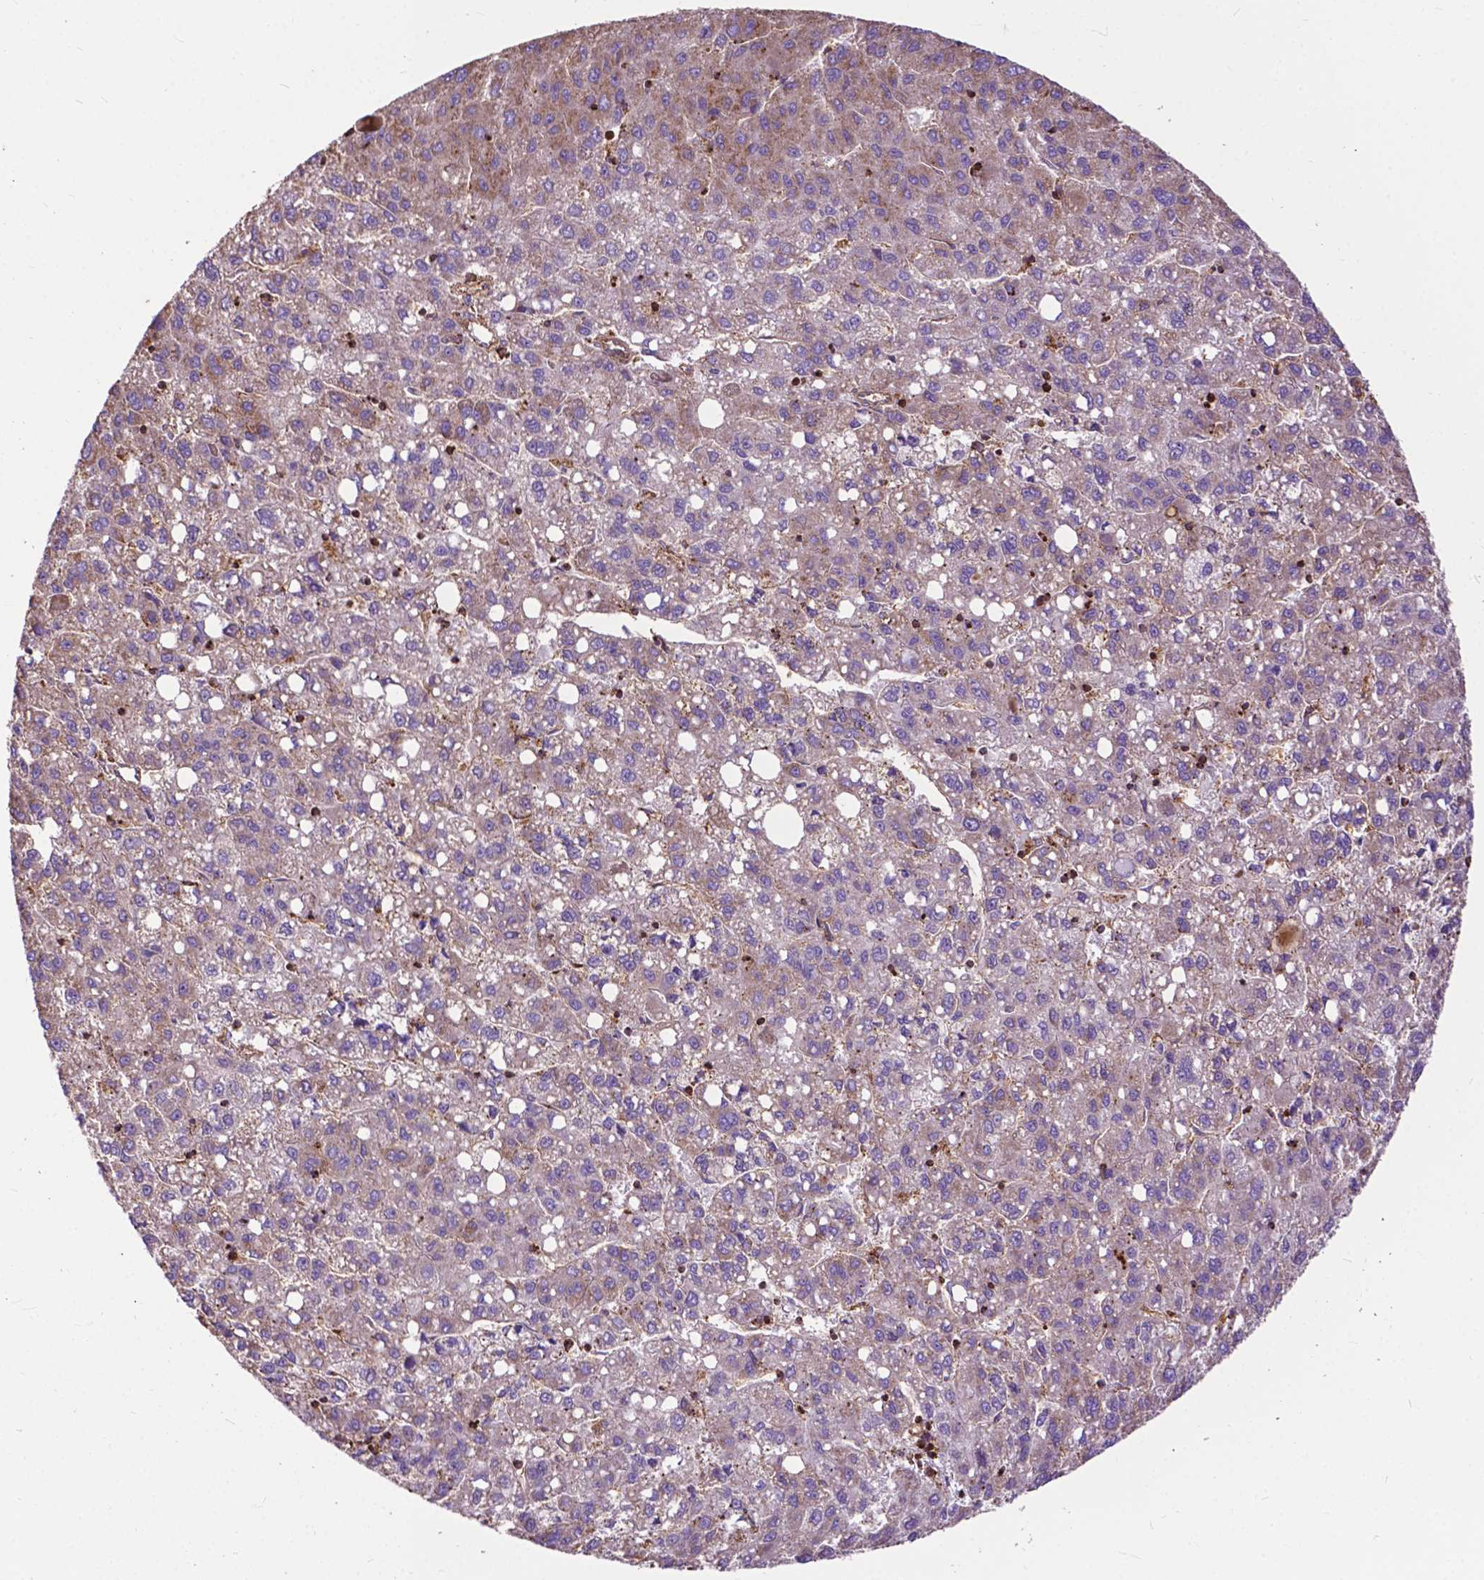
{"staining": {"intensity": "moderate", "quantity": "25%-75%", "location": "cytoplasmic/membranous"}, "tissue": "liver cancer", "cell_type": "Tumor cells", "image_type": "cancer", "snomed": [{"axis": "morphology", "description": "Carcinoma, Hepatocellular, NOS"}, {"axis": "topography", "description": "Liver"}], "caption": "An image showing moderate cytoplasmic/membranous expression in about 25%-75% of tumor cells in liver hepatocellular carcinoma, as visualized by brown immunohistochemical staining.", "gene": "CHMP4A", "patient": {"sex": "female", "age": 82}}